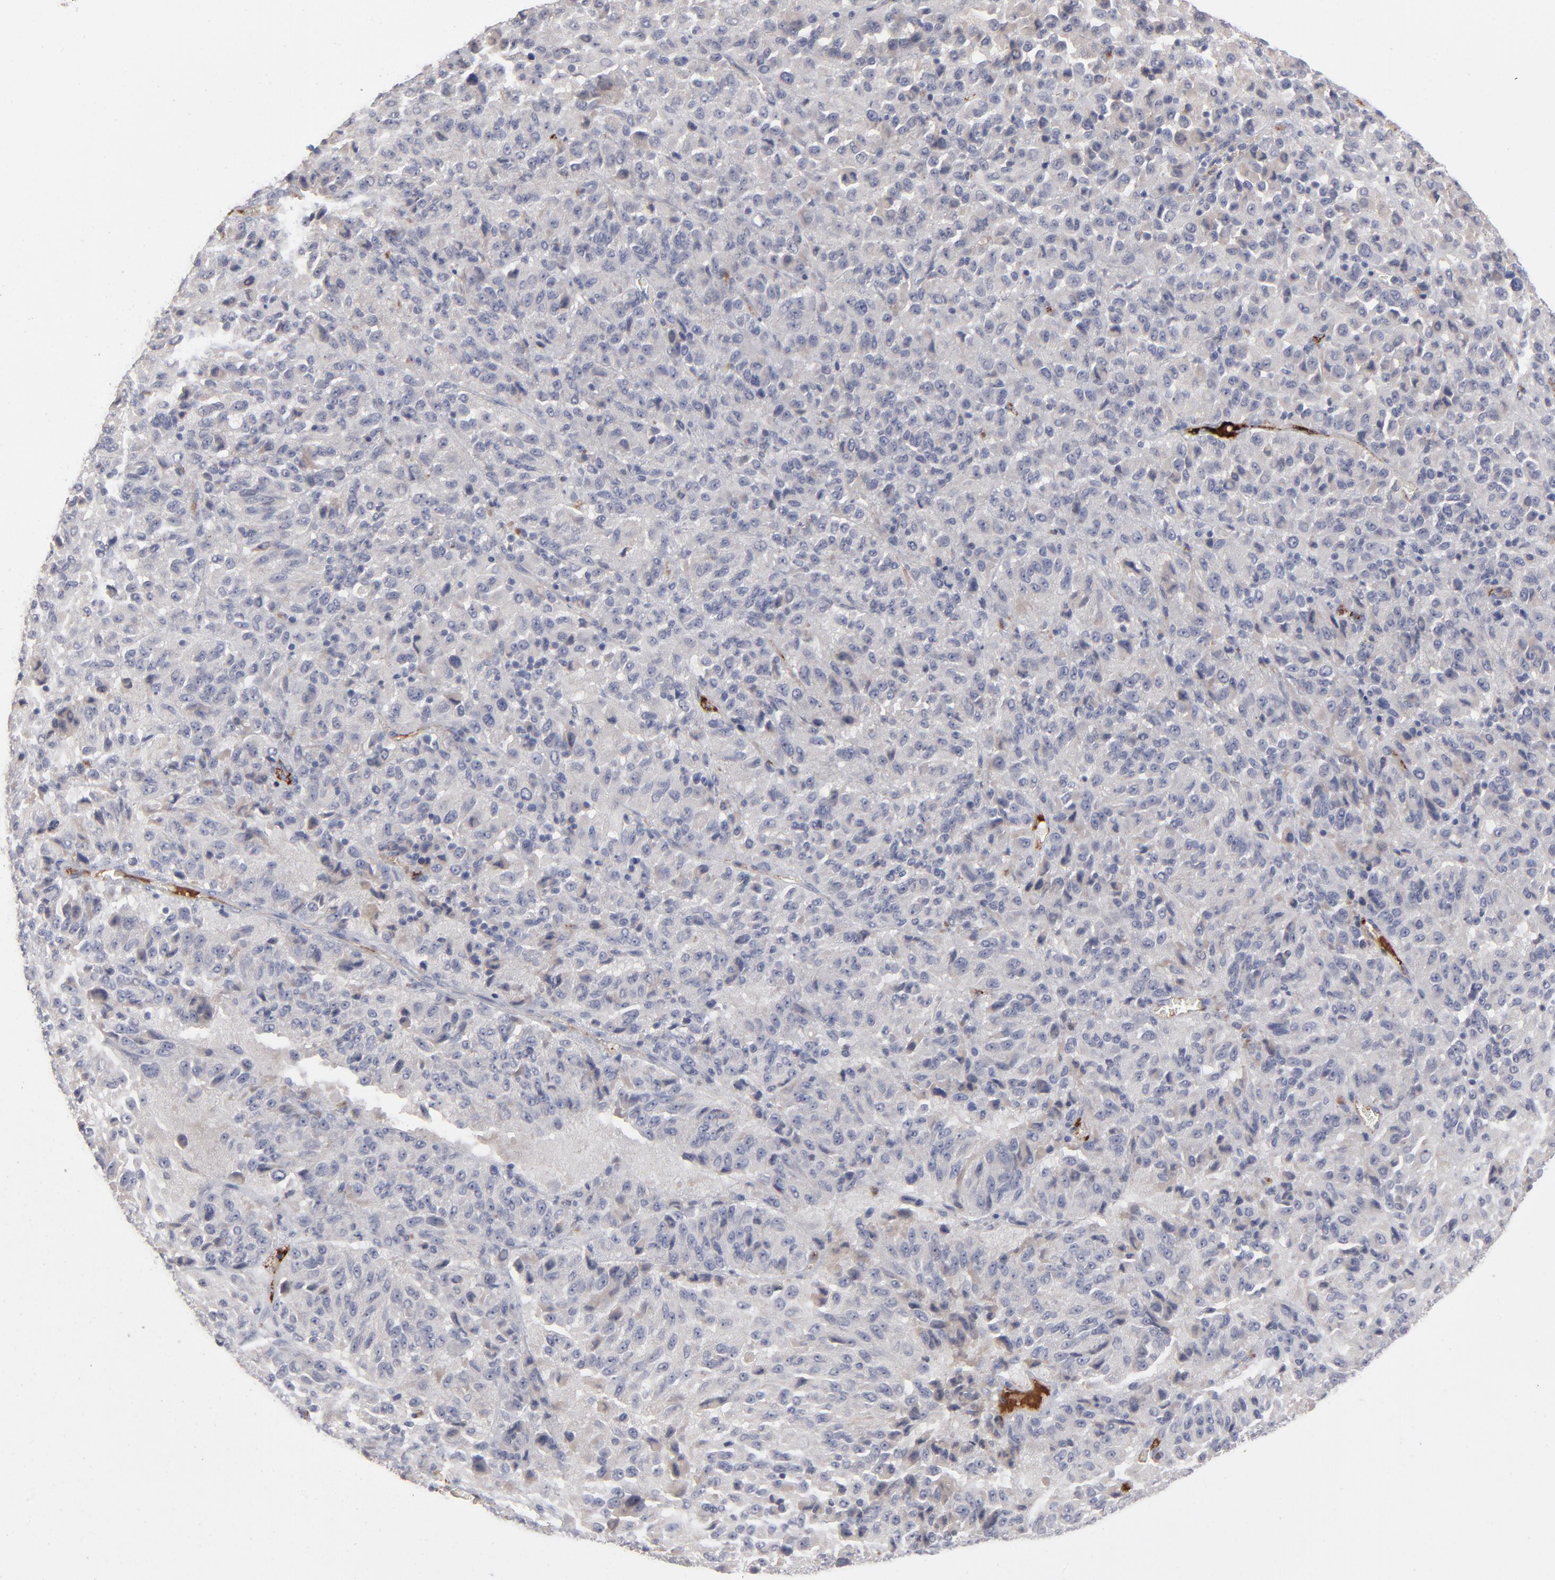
{"staining": {"intensity": "negative", "quantity": "none", "location": "none"}, "tissue": "melanoma", "cell_type": "Tumor cells", "image_type": "cancer", "snomed": [{"axis": "morphology", "description": "Malignant melanoma, Metastatic site"}, {"axis": "topography", "description": "Lung"}], "caption": "Immunohistochemistry (IHC) image of neoplastic tissue: human malignant melanoma (metastatic site) stained with DAB shows no significant protein staining in tumor cells.", "gene": "CCR3", "patient": {"sex": "male", "age": 64}}